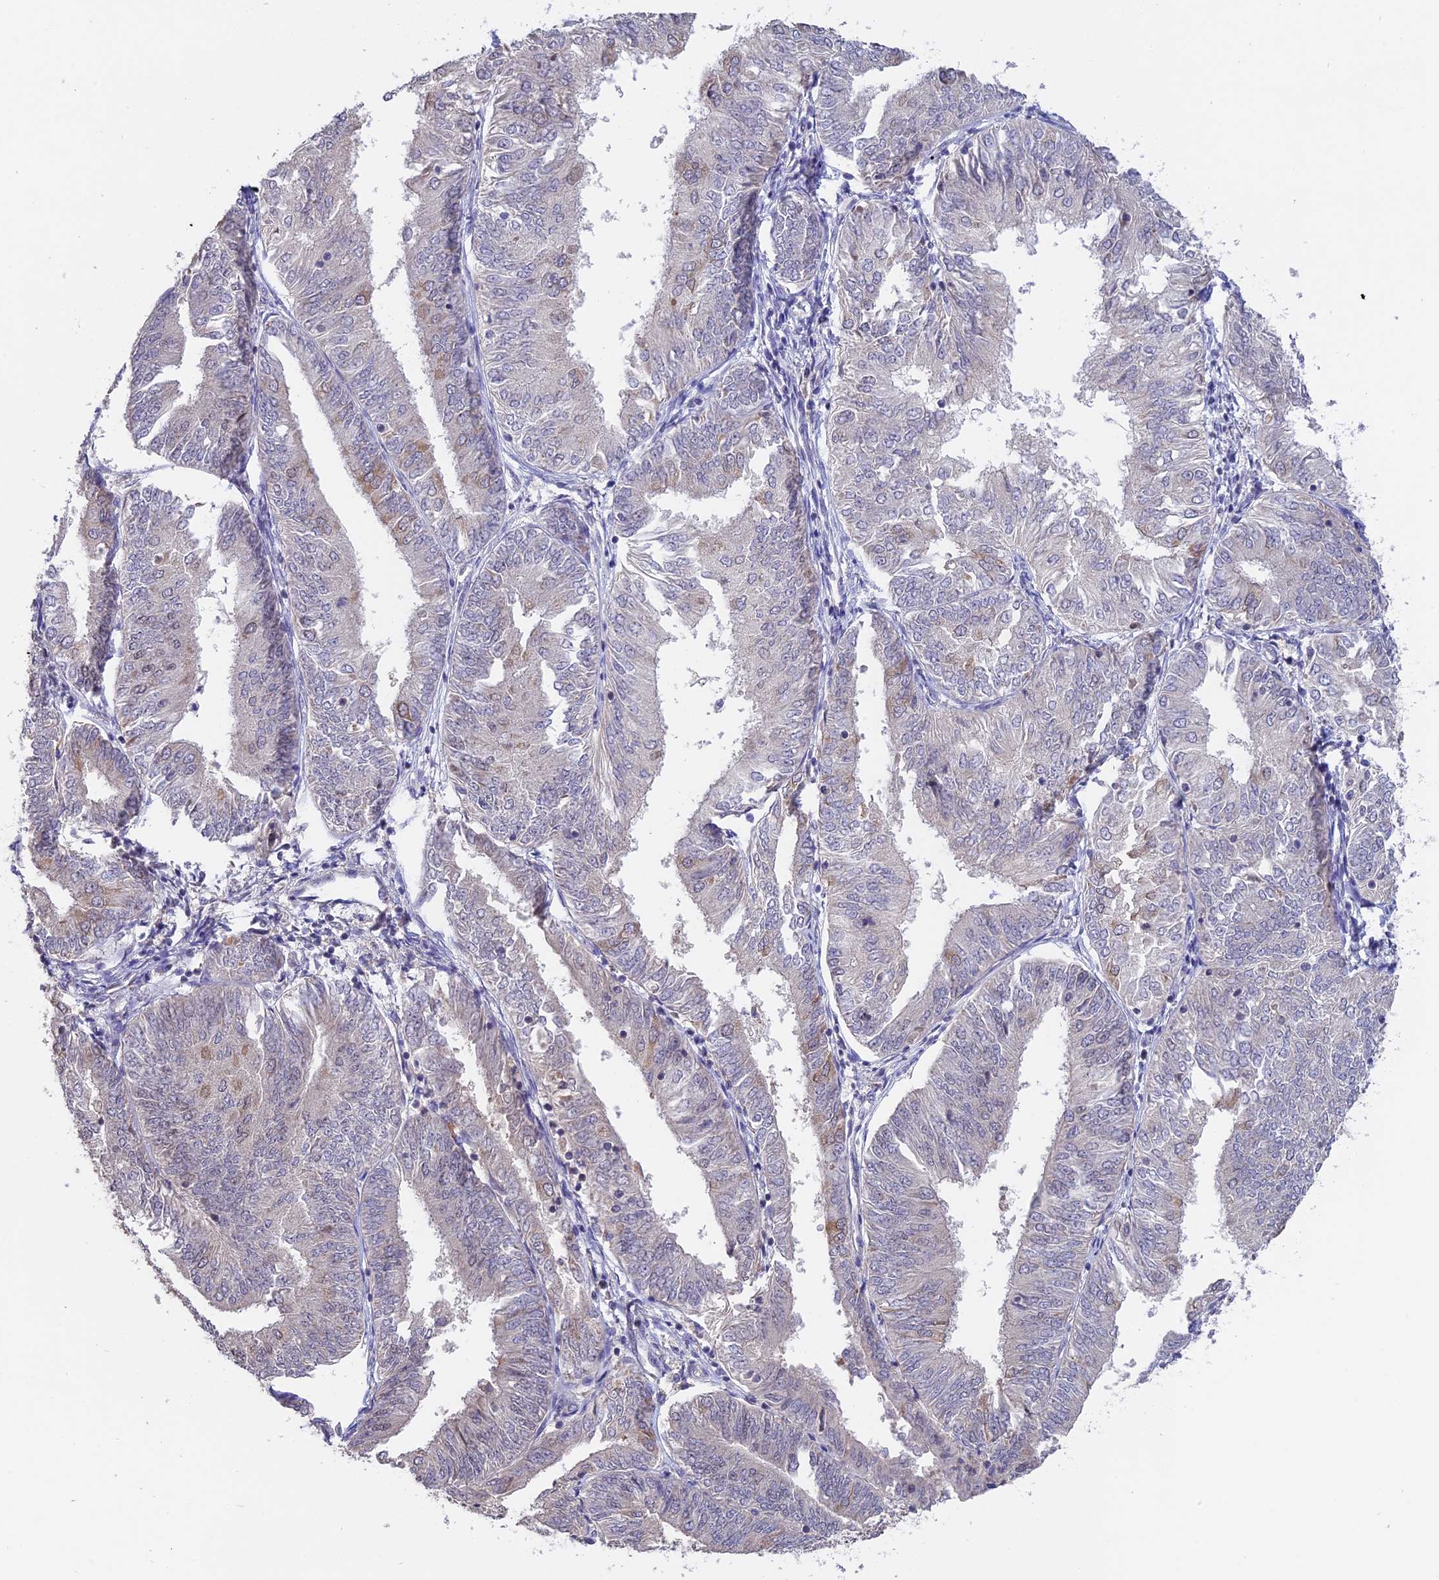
{"staining": {"intensity": "negative", "quantity": "none", "location": "none"}, "tissue": "endometrial cancer", "cell_type": "Tumor cells", "image_type": "cancer", "snomed": [{"axis": "morphology", "description": "Adenocarcinoma, NOS"}, {"axis": "topography", "description": "Endometrium"}], "caption": "Image shows no protein staining in tumor cells of endometrial cancer tissue.", "gene": "RFC5", "patient": {"sex": "female", "age": 58}}